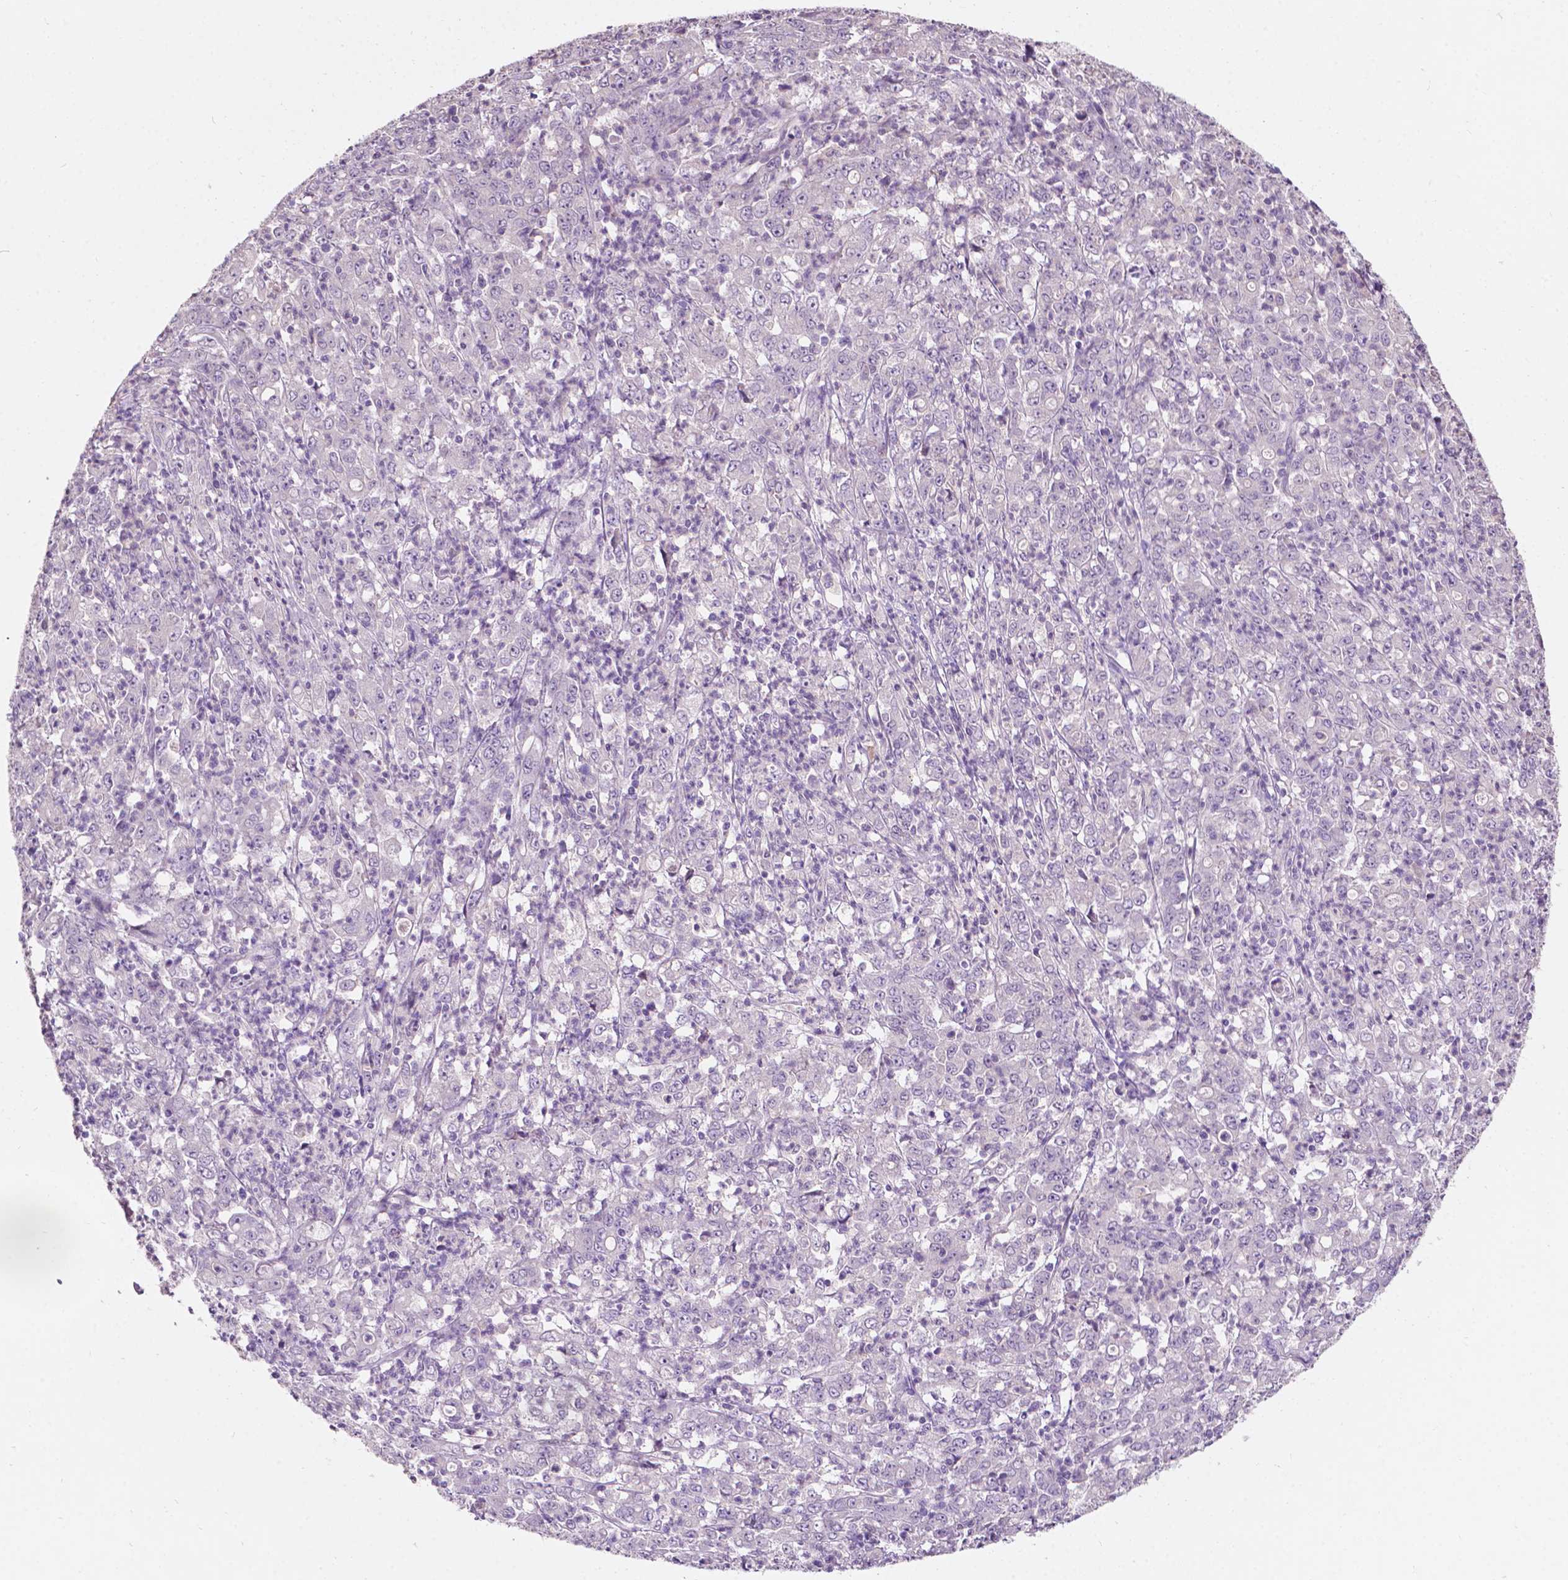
{"staining": {"intensity": "negative", "quantity": "none", "location": "none"}, "tissue": "stomach cancer", "cell_type": "Tumor cells", "image_type": "cancer", "snomed": [{"axis": "morphology", "description": "Adenocarcinoma, NOS"}, {"axis": "topography", "description": "Stomach, lower"}], "caption": "Tumor cells show no significant protein expression in adenocarcinoma (stomach).", "gene": "TM6SF2", "patient": {"sex": "female", "age": 71}}